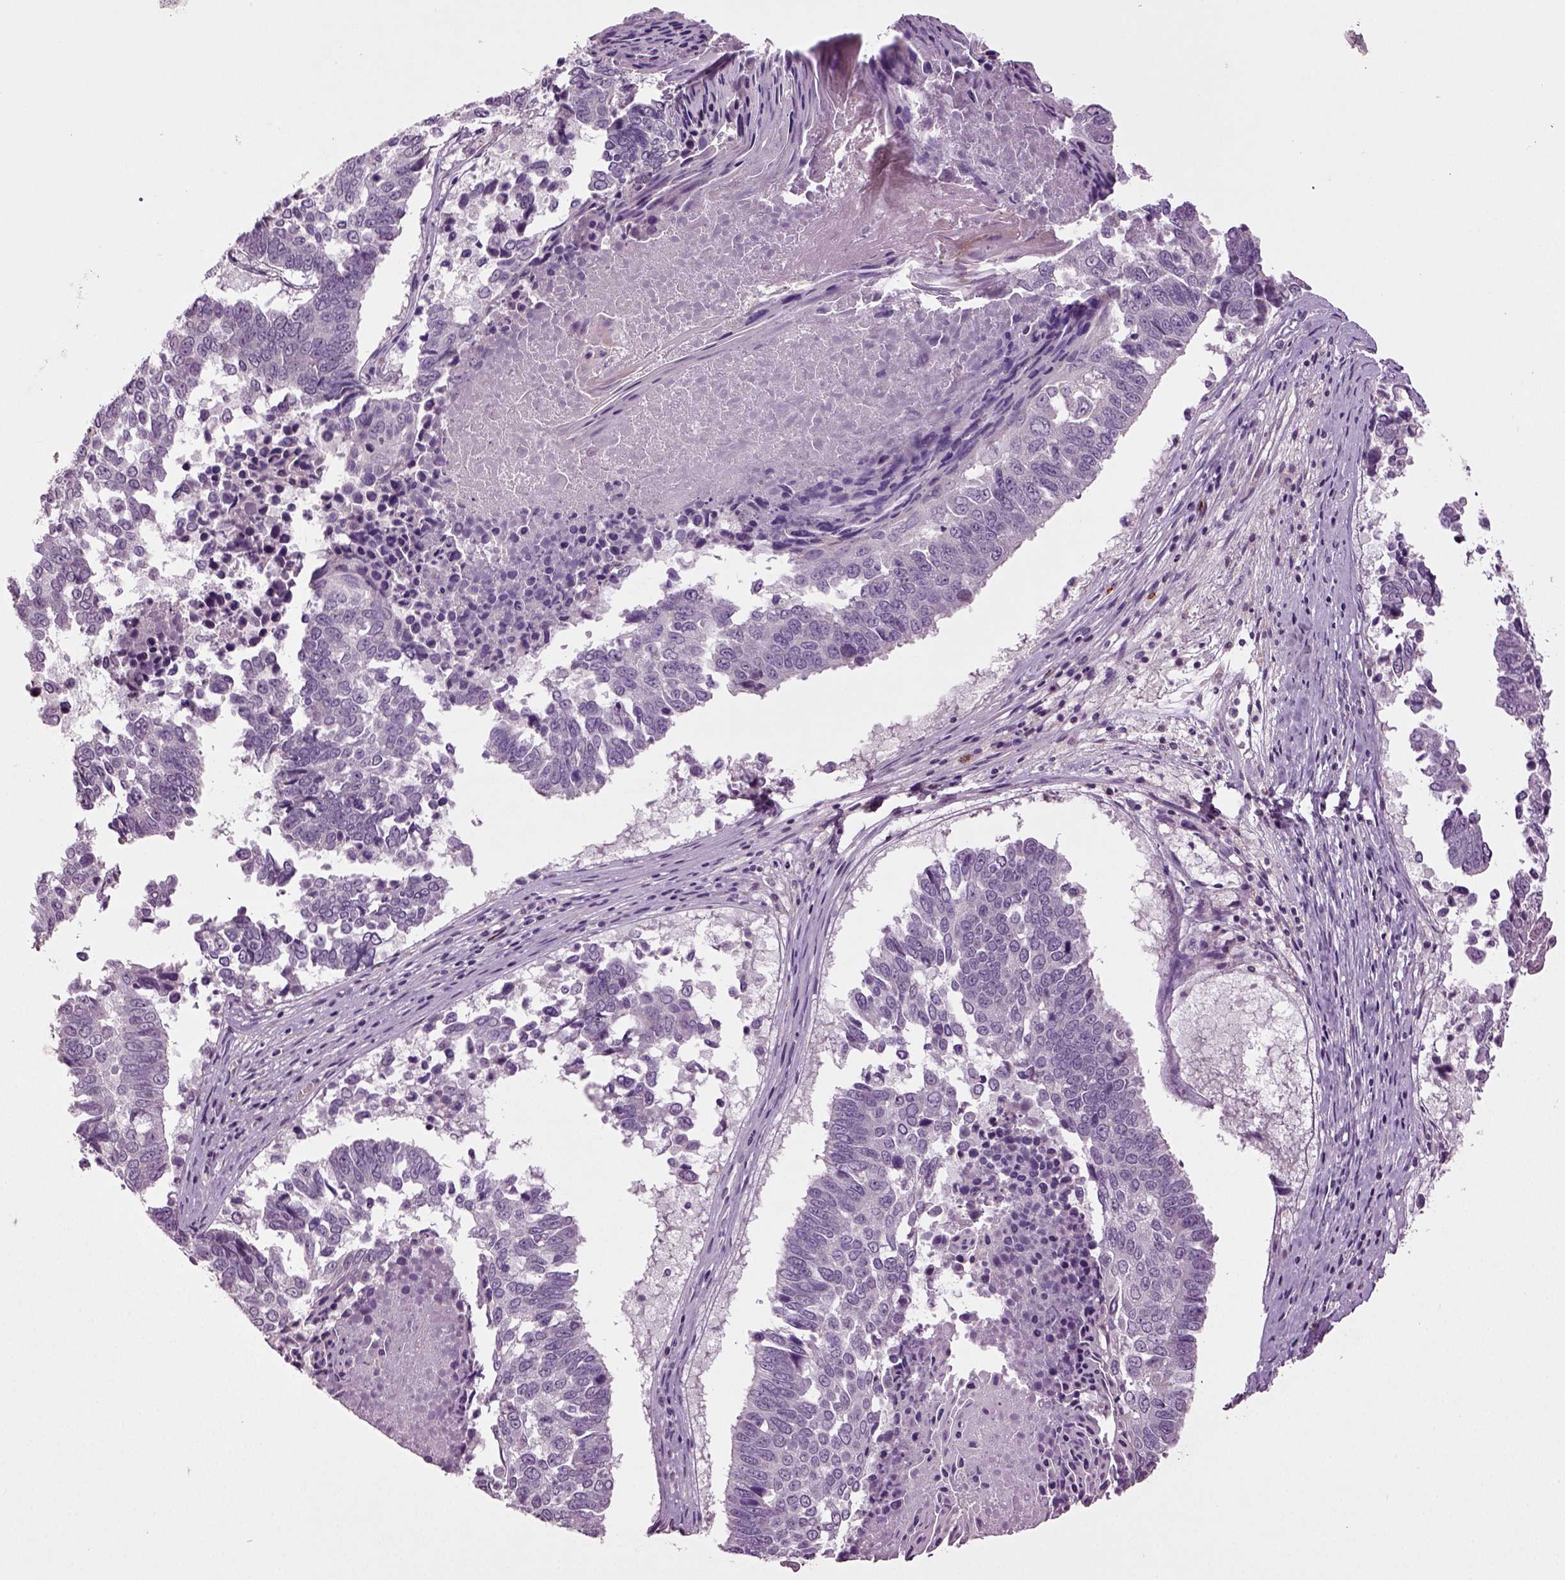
{"staining": {"intensity": "negative", "quantity": "none", "location": "none"}, "tissue": "lung cancer", "cell_type": "Tumor cells", "image_type": "cancer", "snomed": [{"axis": "morphology", "description": "Squamous cell carcinoma, NOS"}, {"axis": "topography", "description": "Lung"}], "caption": "This is an immunohistochemistry micrograph of human lung squamous cell carcinoma. There is no expression in tumor cells.", "gene": "SLC17A6", "patient": {"sex": "male", "age": 73}}